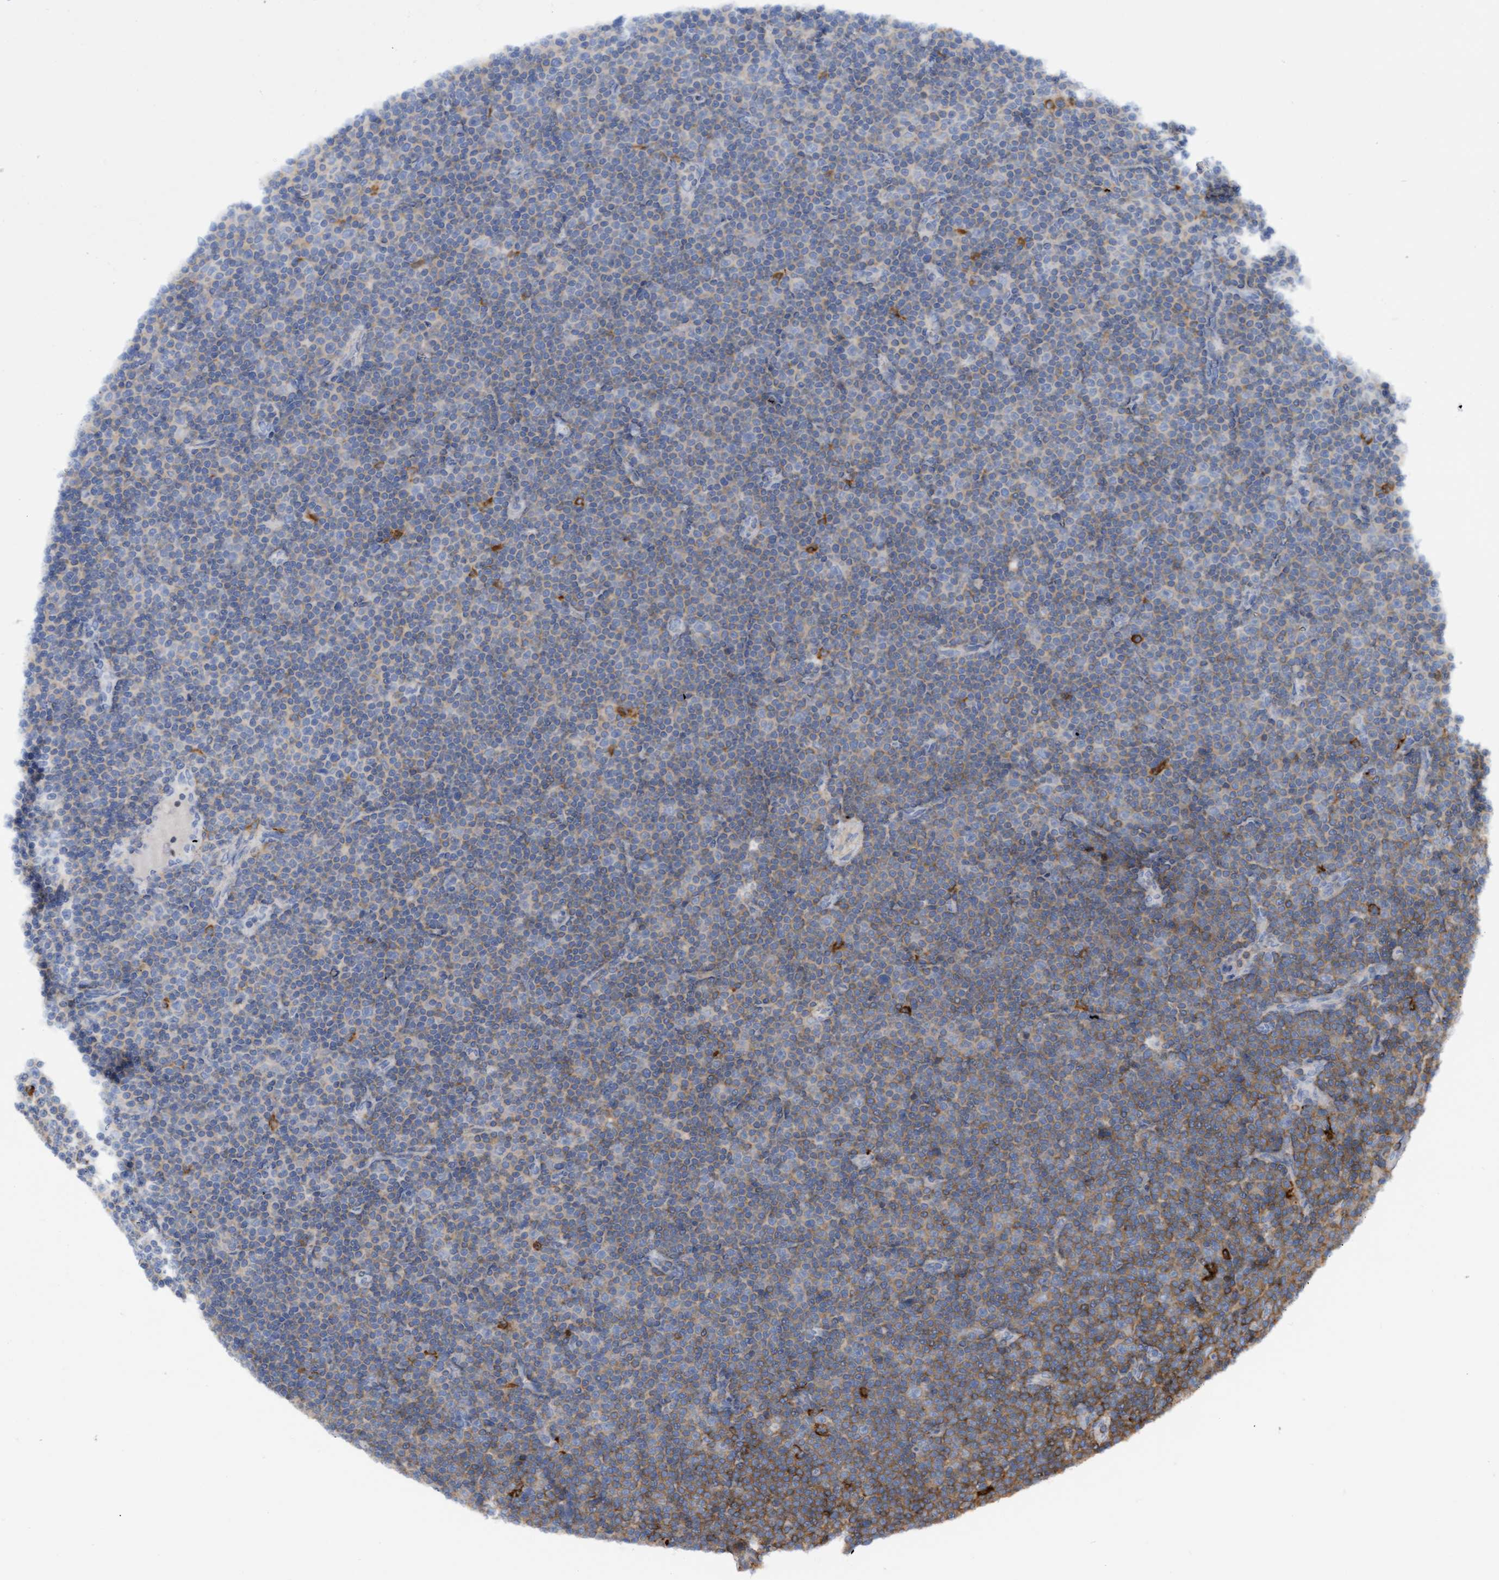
{"staining": {"intensity": "negative", "quantity": "none", "location": "none"}, "tissue": "lymphoma", "cell_type": "Tumor cells", "image_type": "cancer", "snomed": [{"axis": "morphology", "description": "Malignant lymphoma, non-Hodgkin's type, Low grade"}, {"axis": "topography", "description": "Lymph node"}], "caption": "The immunohistochemistry histopathology image has no significant positivity in tumor cells of lymphoma tissue.", "gene": "FNBP1", "patient": {"sex": "female", "age": 67}}